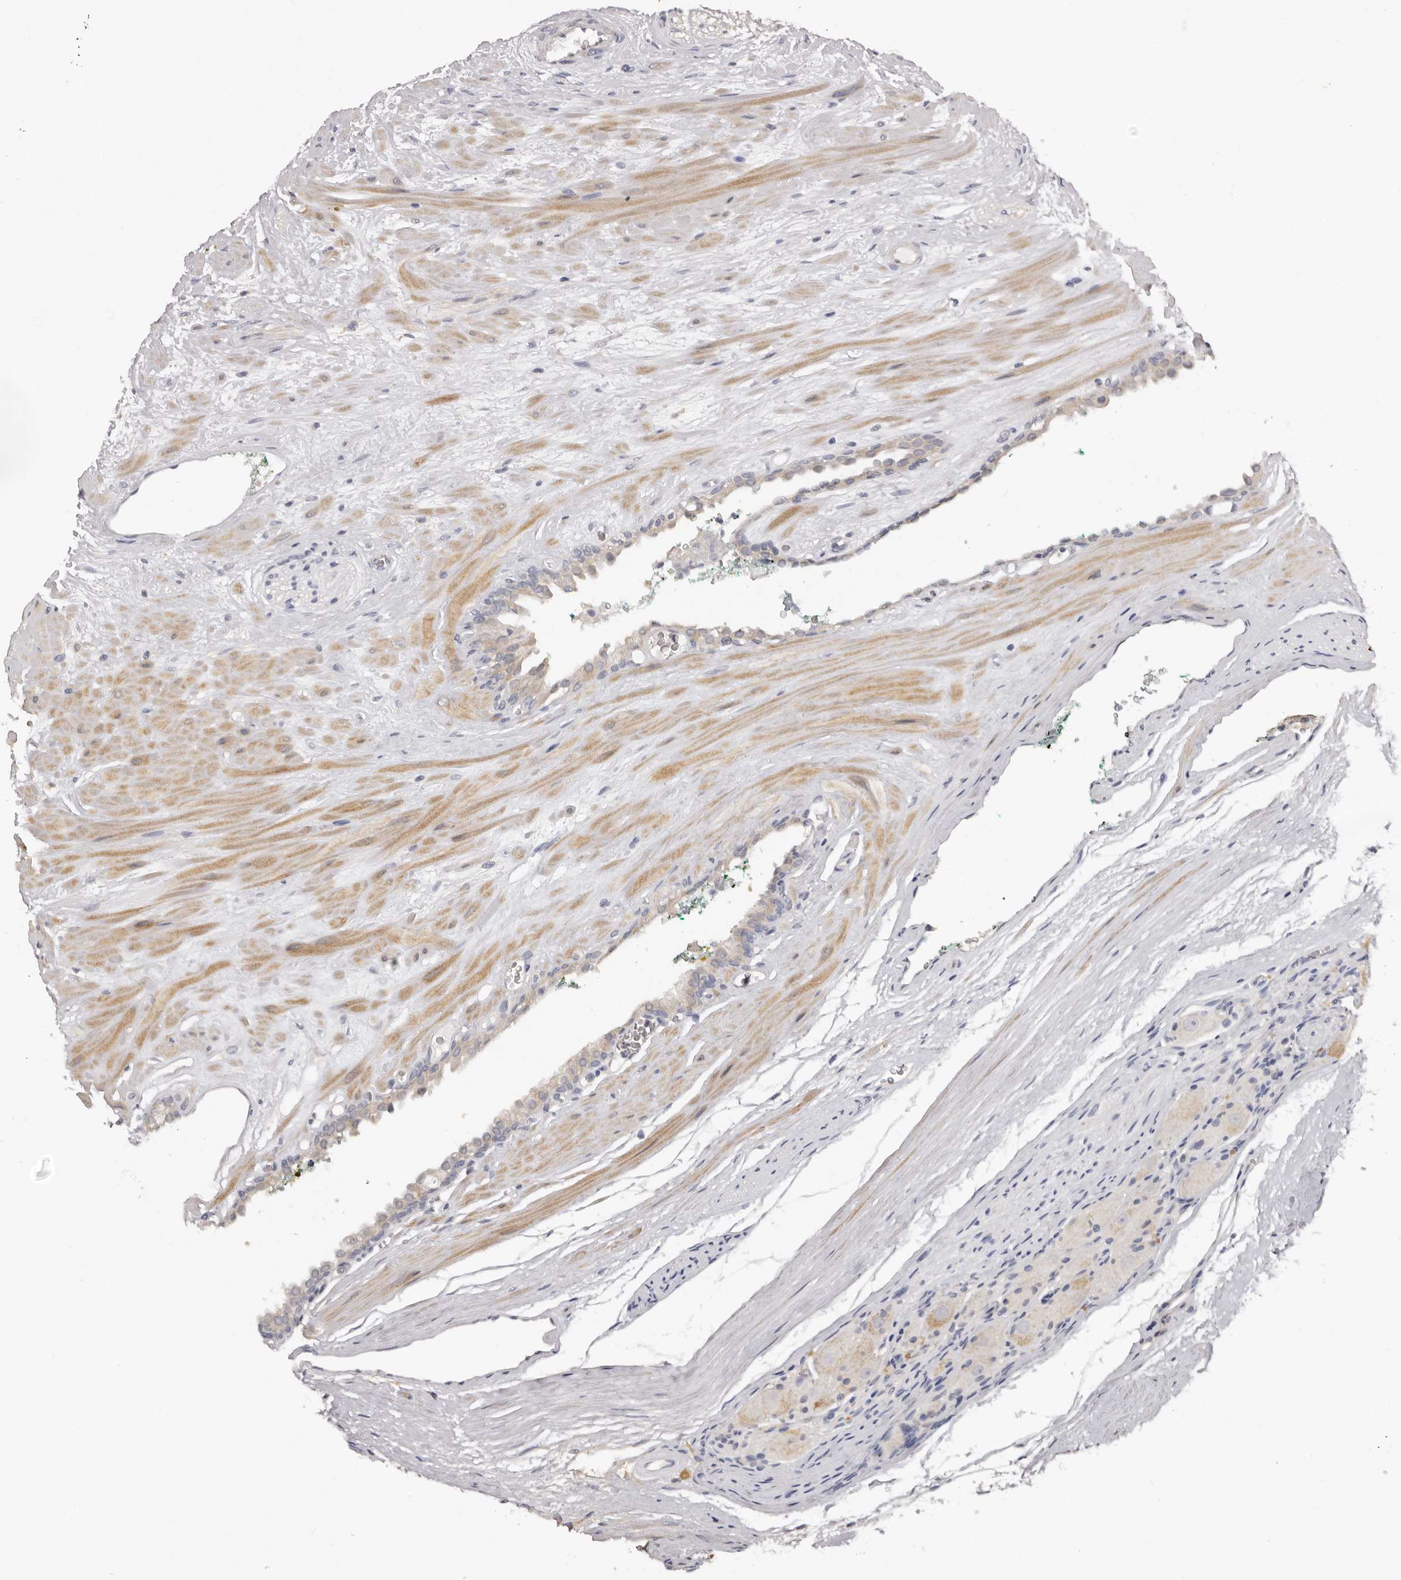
{"staining": {"intensity": "negative", "quantity": "none", "location": "none"}, "tissue": "prostate cancer", "cell_type": "Tumor cells", "image_type": "cancer", "snomed": [{"axis": "morphology", "description": "Adenocarcinoma, Medium grade"}, {"axis": "topography", "description": "Prostate"}], "caption": "A high-resolution photomicrograph shows IHC staining of medium-grade adenocarcinoma (prostate), which reveals no significant expression in tumor cells. The staining was performed using DAB (3,3'-diaminobenzidine) to visualize the protein expression in brown, while the nuclei were stained in blue with hematoxylin (Magnification: 20x).", "gene": "TNR", "patient": {"sex": "male", "age": 53}}